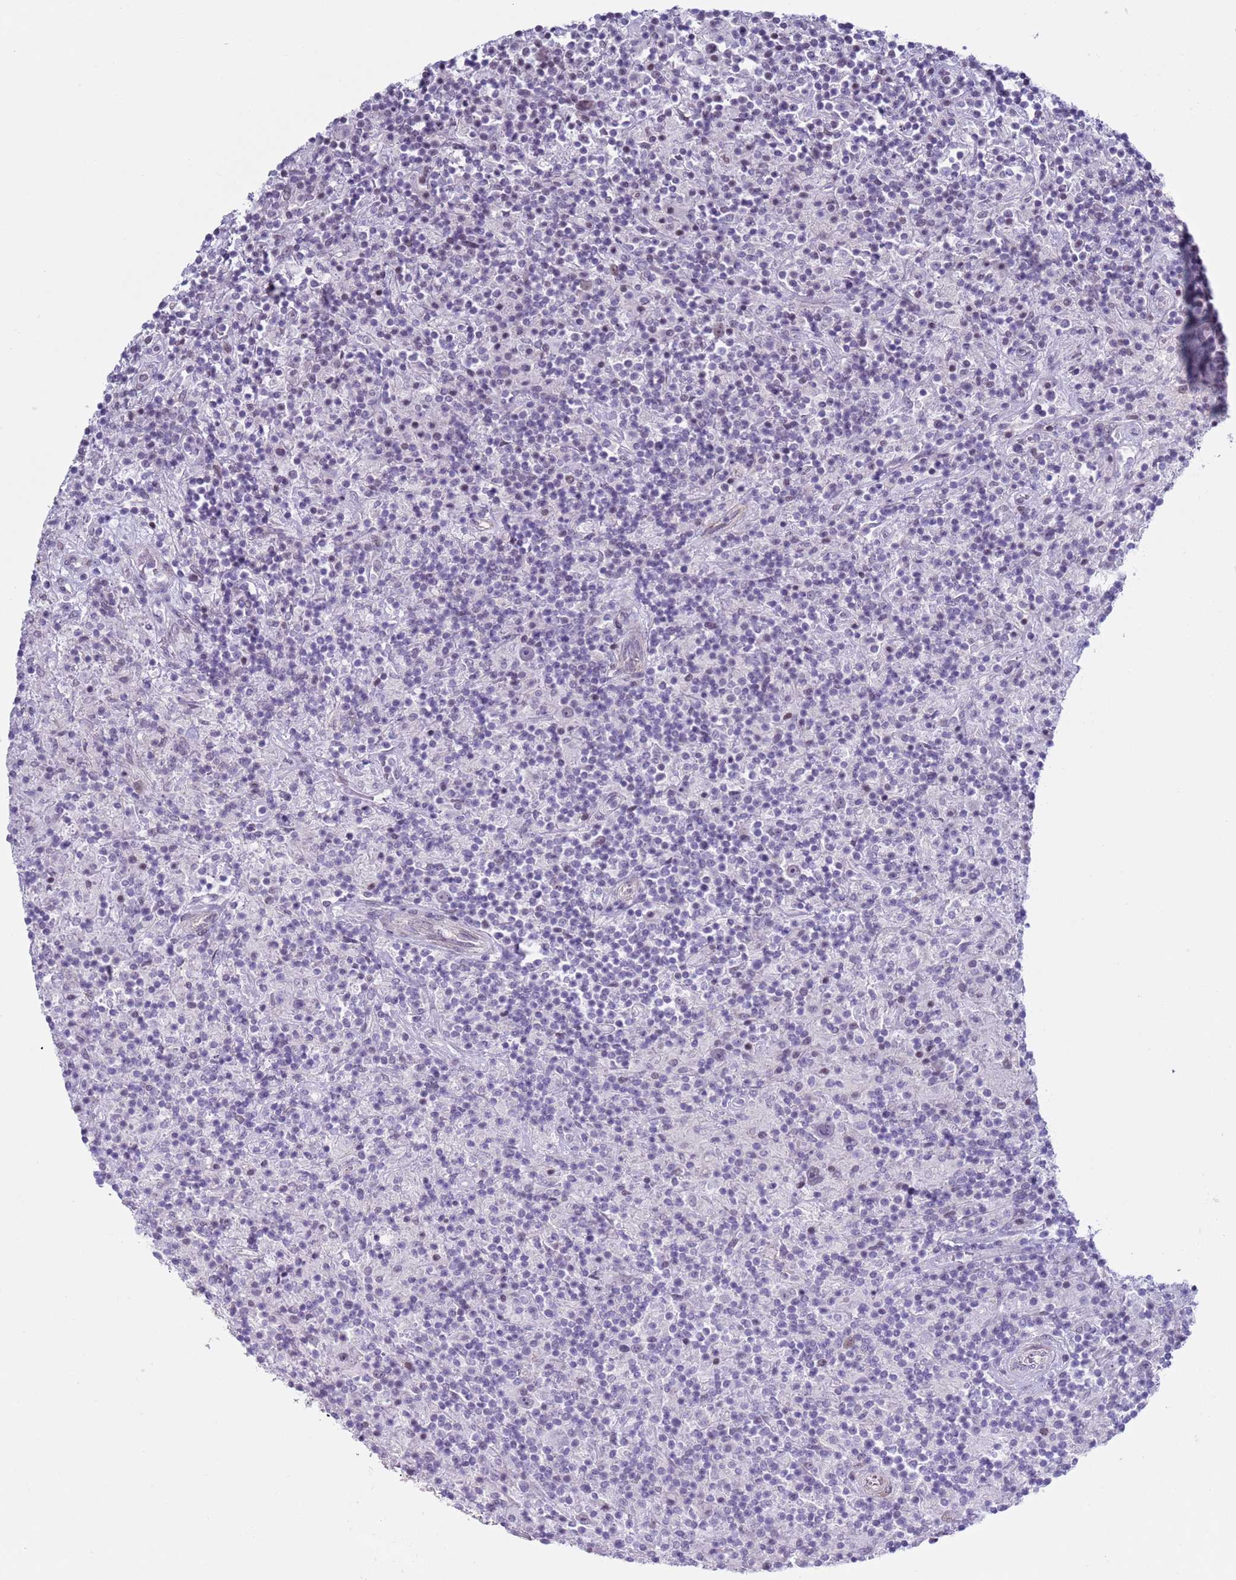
{"staining": {"intensity": "negative", "quantity": "none", "location": "none"}, "tissue": "lymphoma", "cell_type": "Tumor cells", "image_type": "cancer", "snomed": [{"axis": "morphology", "description": "Hodgkin's disease, NOS"}, {"axis": "topography", "description": "Lymph node"}], "caption": "A high-resolution histopathology image shows immunohistochemistry staining of lymphoma, which demonstrates no significant staining in tumor cells.", "gene": "NPAP1", "patient": {"sex": "male", "age": 70}}